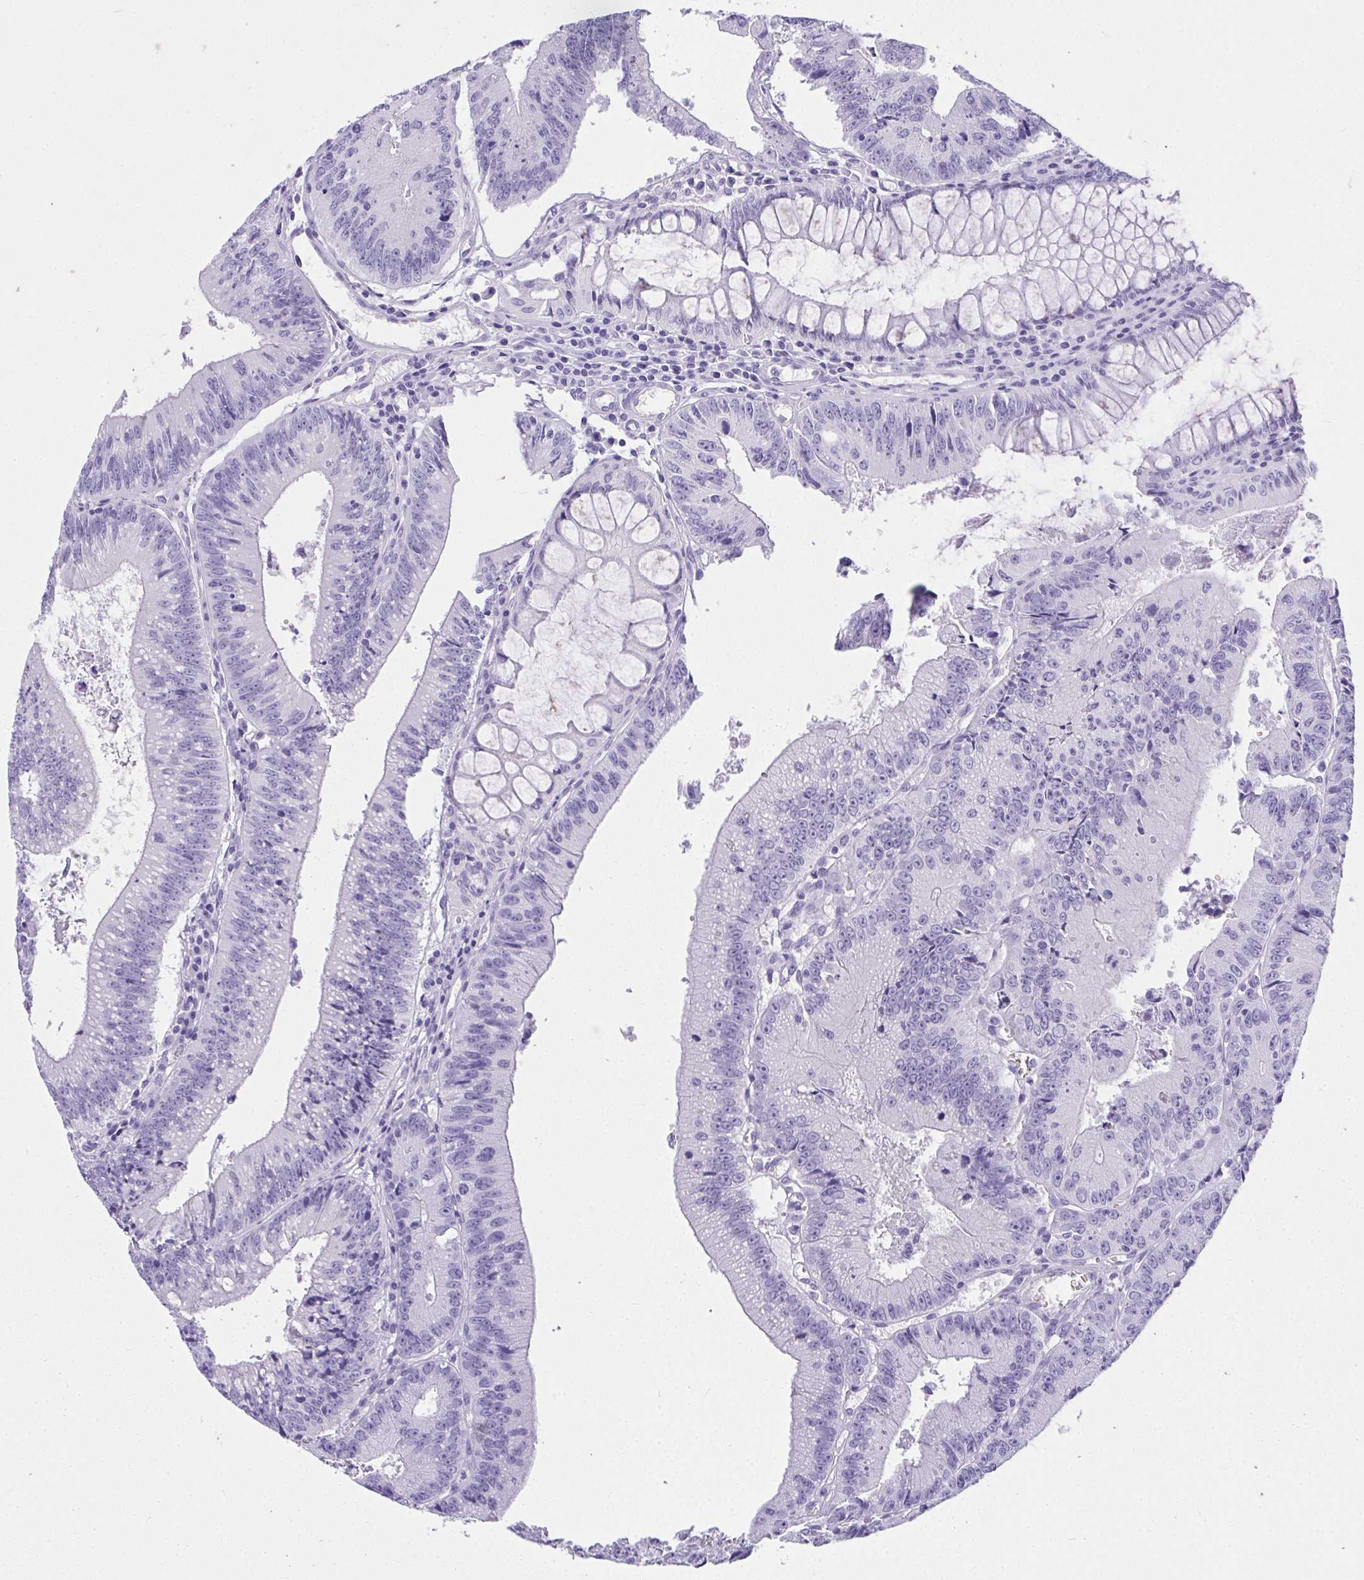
{"staining": {"intensity": "negative", "quantity": "none", "location": "none"}, "tissue": "colorectal cancer", "cell_type": "Tumor cells", "image_type": "cancer", "snomed": [{"axis": "morphology", "description": "Adenocarcinoma, NOS"}, {"axis": "topography", "description": "Rectum"}], "caption": "Photomicrograph shows no significant protein positivity in tumor cells of colorectal adenocarcinoma.", "gene": "AVIL", "patient": {"sex": "female", "age": 81}}